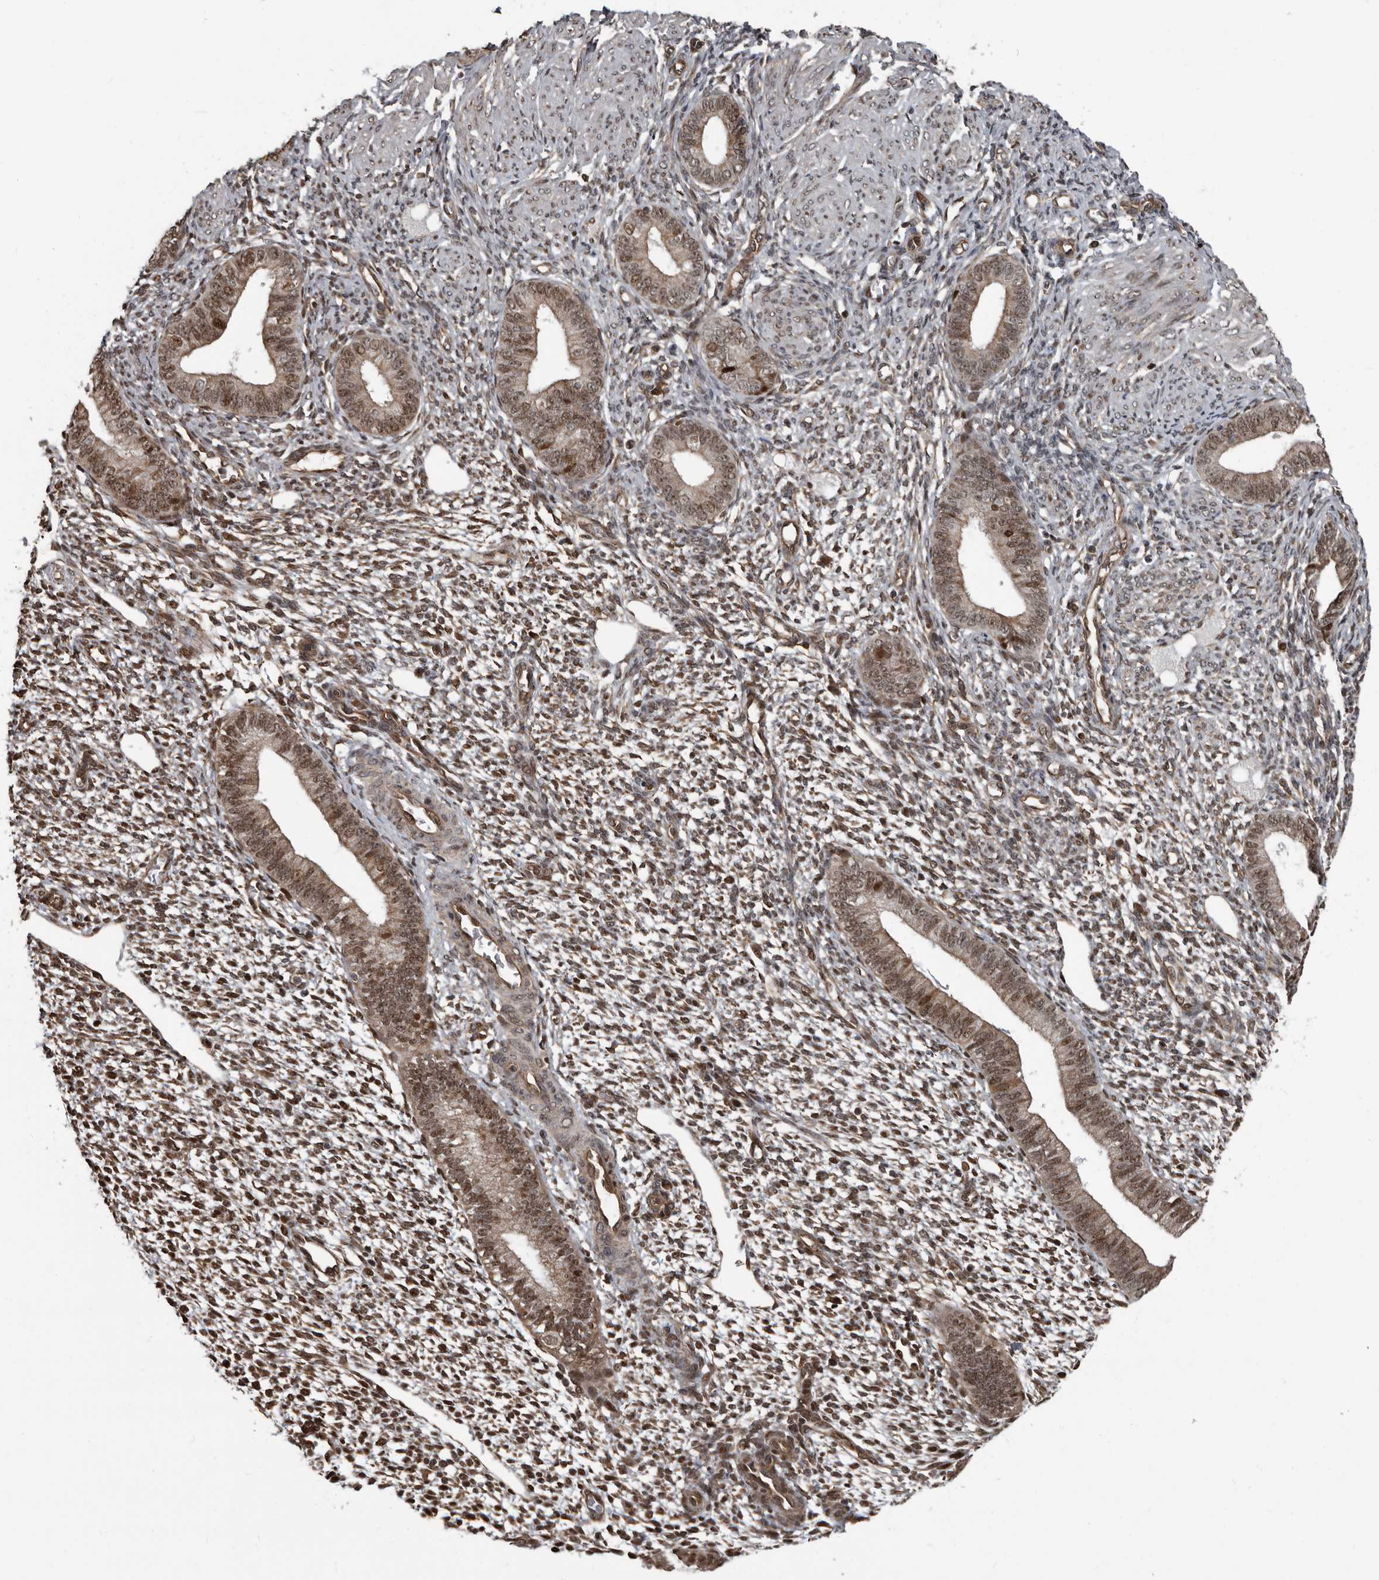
{"staining": {"intensity": "moderate", "quantity": "25%-75%", "location": "nuclear"}, "tissue": "endometrium", "cell_type": "Cells in endometrial stroma", "image_type": "normal", "snomed": [{"axis": "morphology", "description": "Normal tissue, NOS"}, {"axis": "topography", "description": "Endometrium"}], "caption": "Moderate nuclear expression for a protein is identified in about 25%-75% of cells in endometrial stroma of unremarkable endometrium using immunohistochemistry (IHC).", "gene": "CHD1L", "patient": {"sex": "female", "age": 46}}